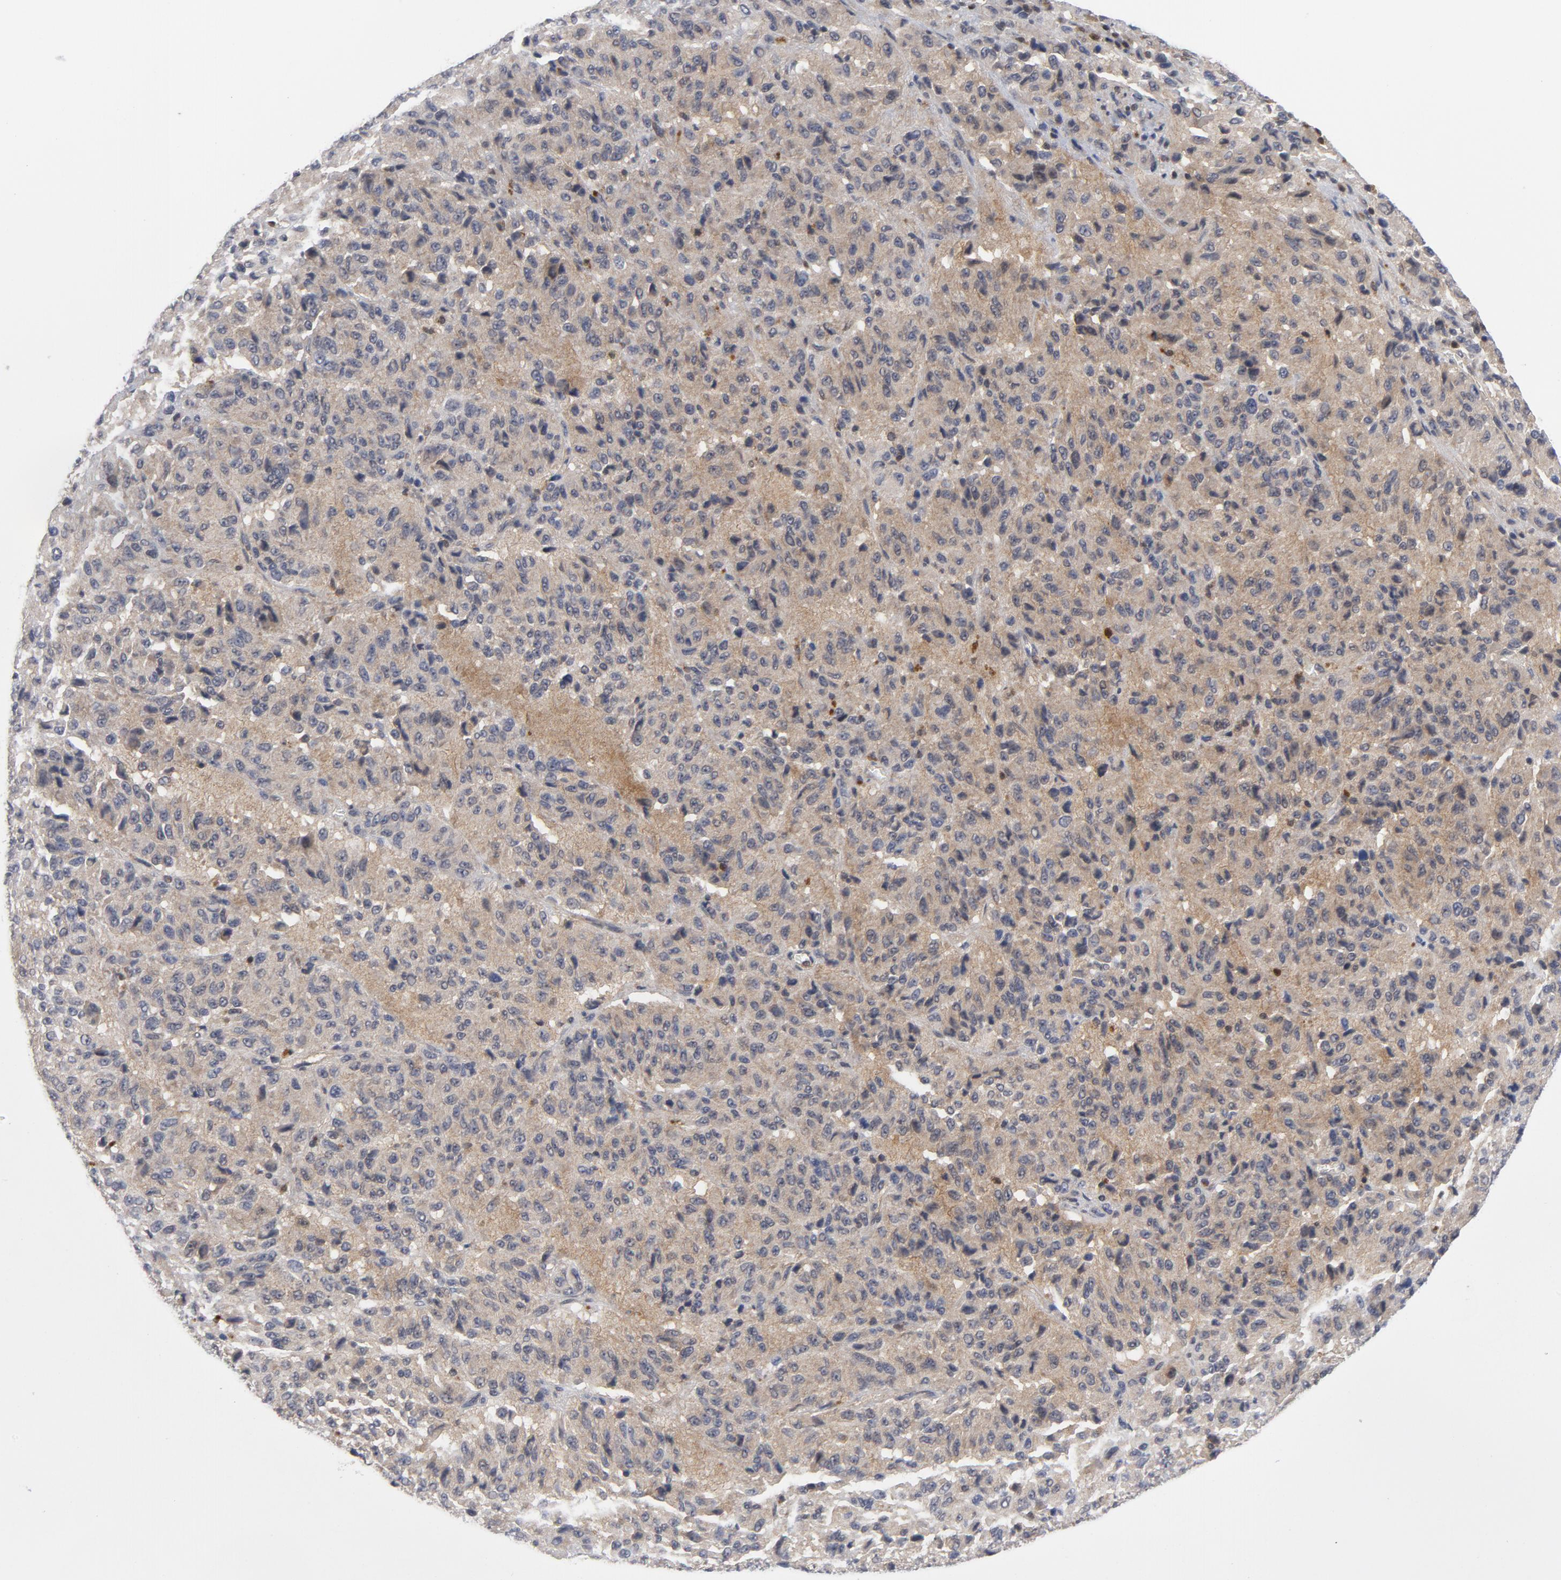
{"staining": {"intensity": "weak", "quantity": ">75%", "location": "cytoplasmic/membranous"}, "tissue": "melanoma", "cell_type": "Tumor cells", "image_type": "cancer", "snomed": [{"axis": "morphology", "description": "Malignant melanoma, Metastatic site"}, {"axis": "topography", "description": "Lung"}], "caption": "Melanoma stained for a protein (brown) demonstrates weak cytoplasmic/membranous positive staining in approximately >75% of tumor cells.", "gene": "TRADD", "patient": {"sex": "male", "age": 64}}